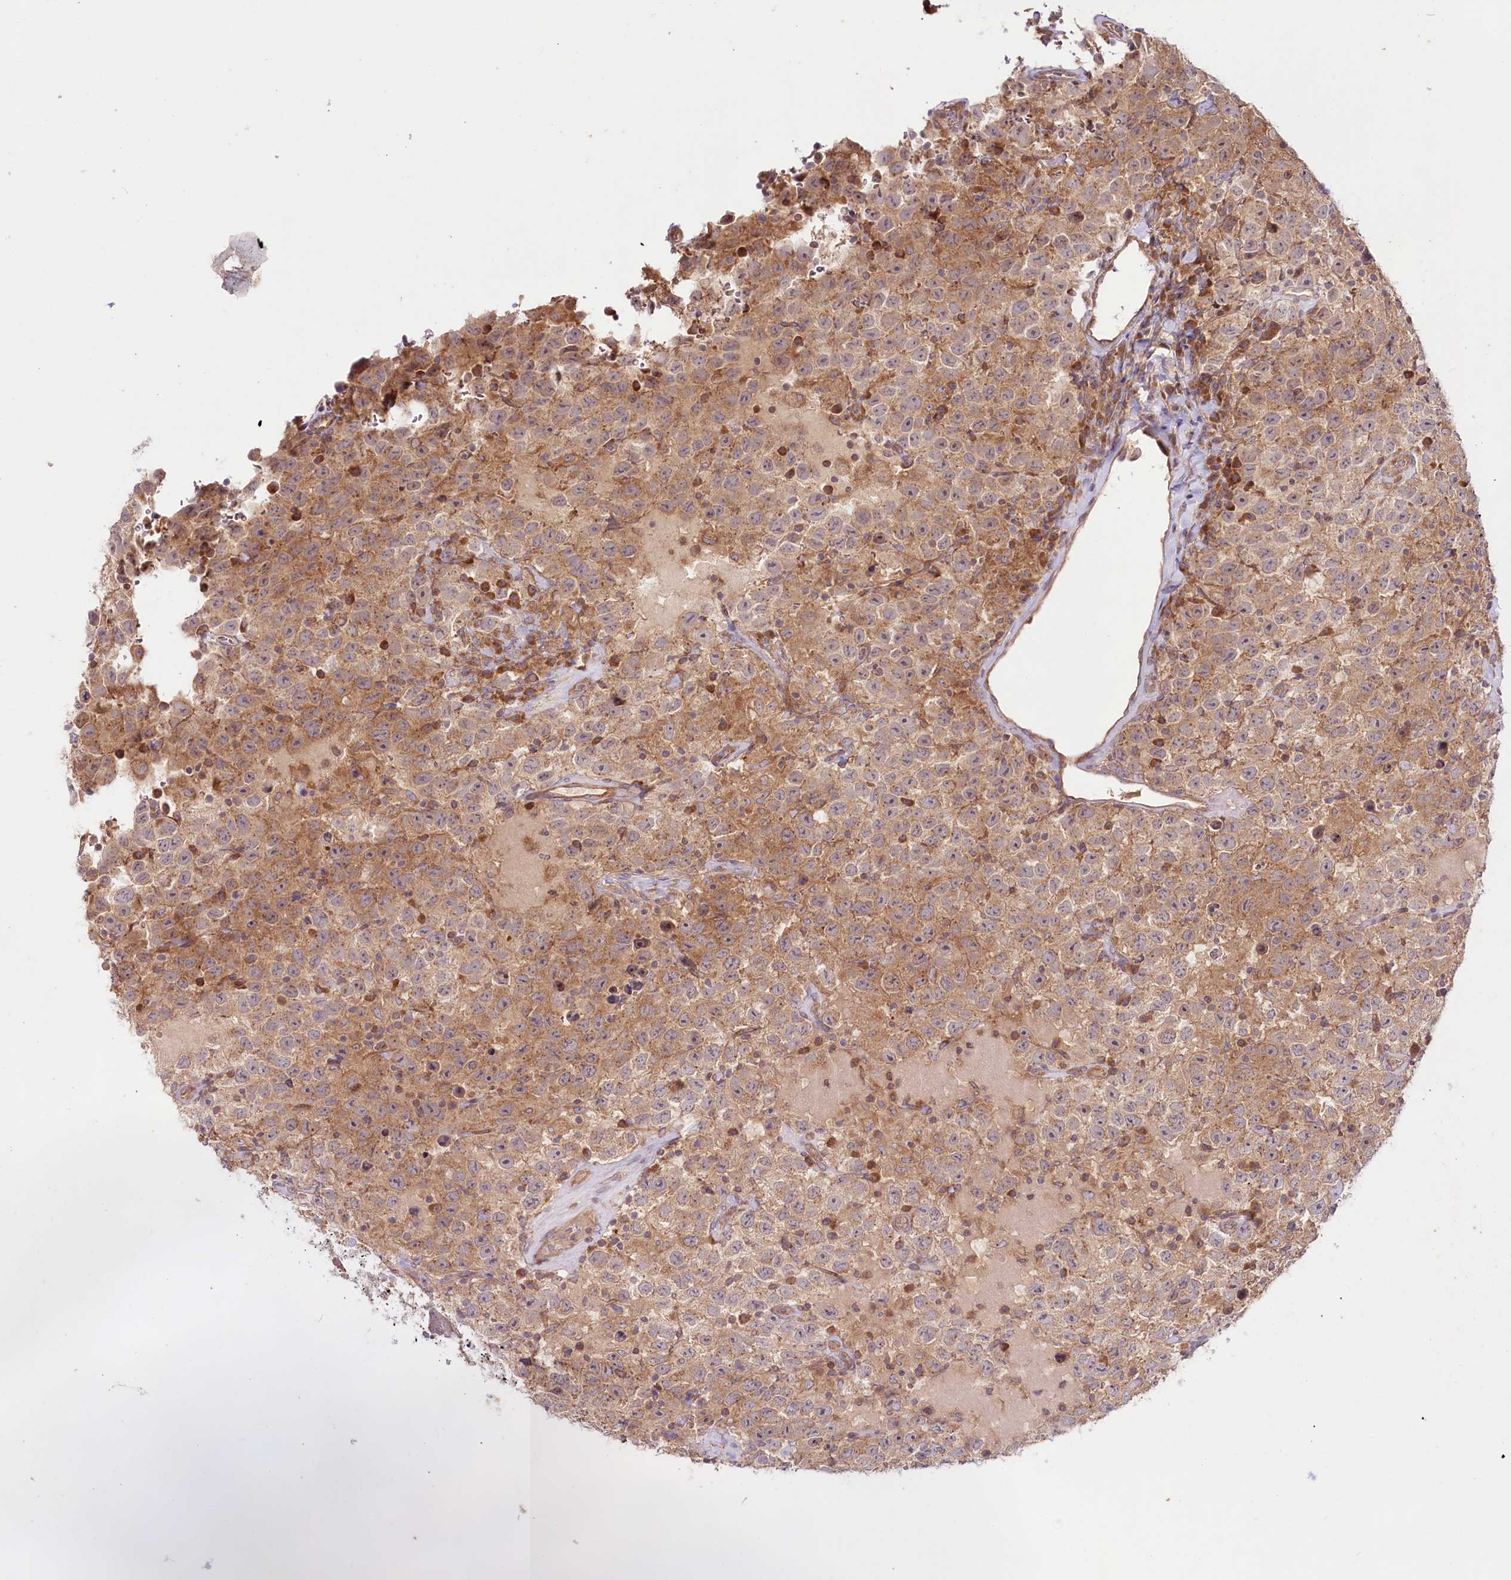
{"staining": {"intensity": "moderate", "quantity": ">75%", "location": "cytoplasmic/membranous"}, "tissue": "testis cancer", "cell_type": "Tumor cells", "image_type": "cancer", "snomed": [{"axis": "morphology", "description": "Seminoma, NOS"}, {"axis": "topography", "description": "Testis"}], "caption": "Protein staining of testis cancer tissue shows moderate cytoplasmic/membranous positivity in about >75% of tumor cells. (IHC, brightfield microscopy, high magnification).", "gene": "TNIP1", "patient": {"sex": "male", "age": 41}}